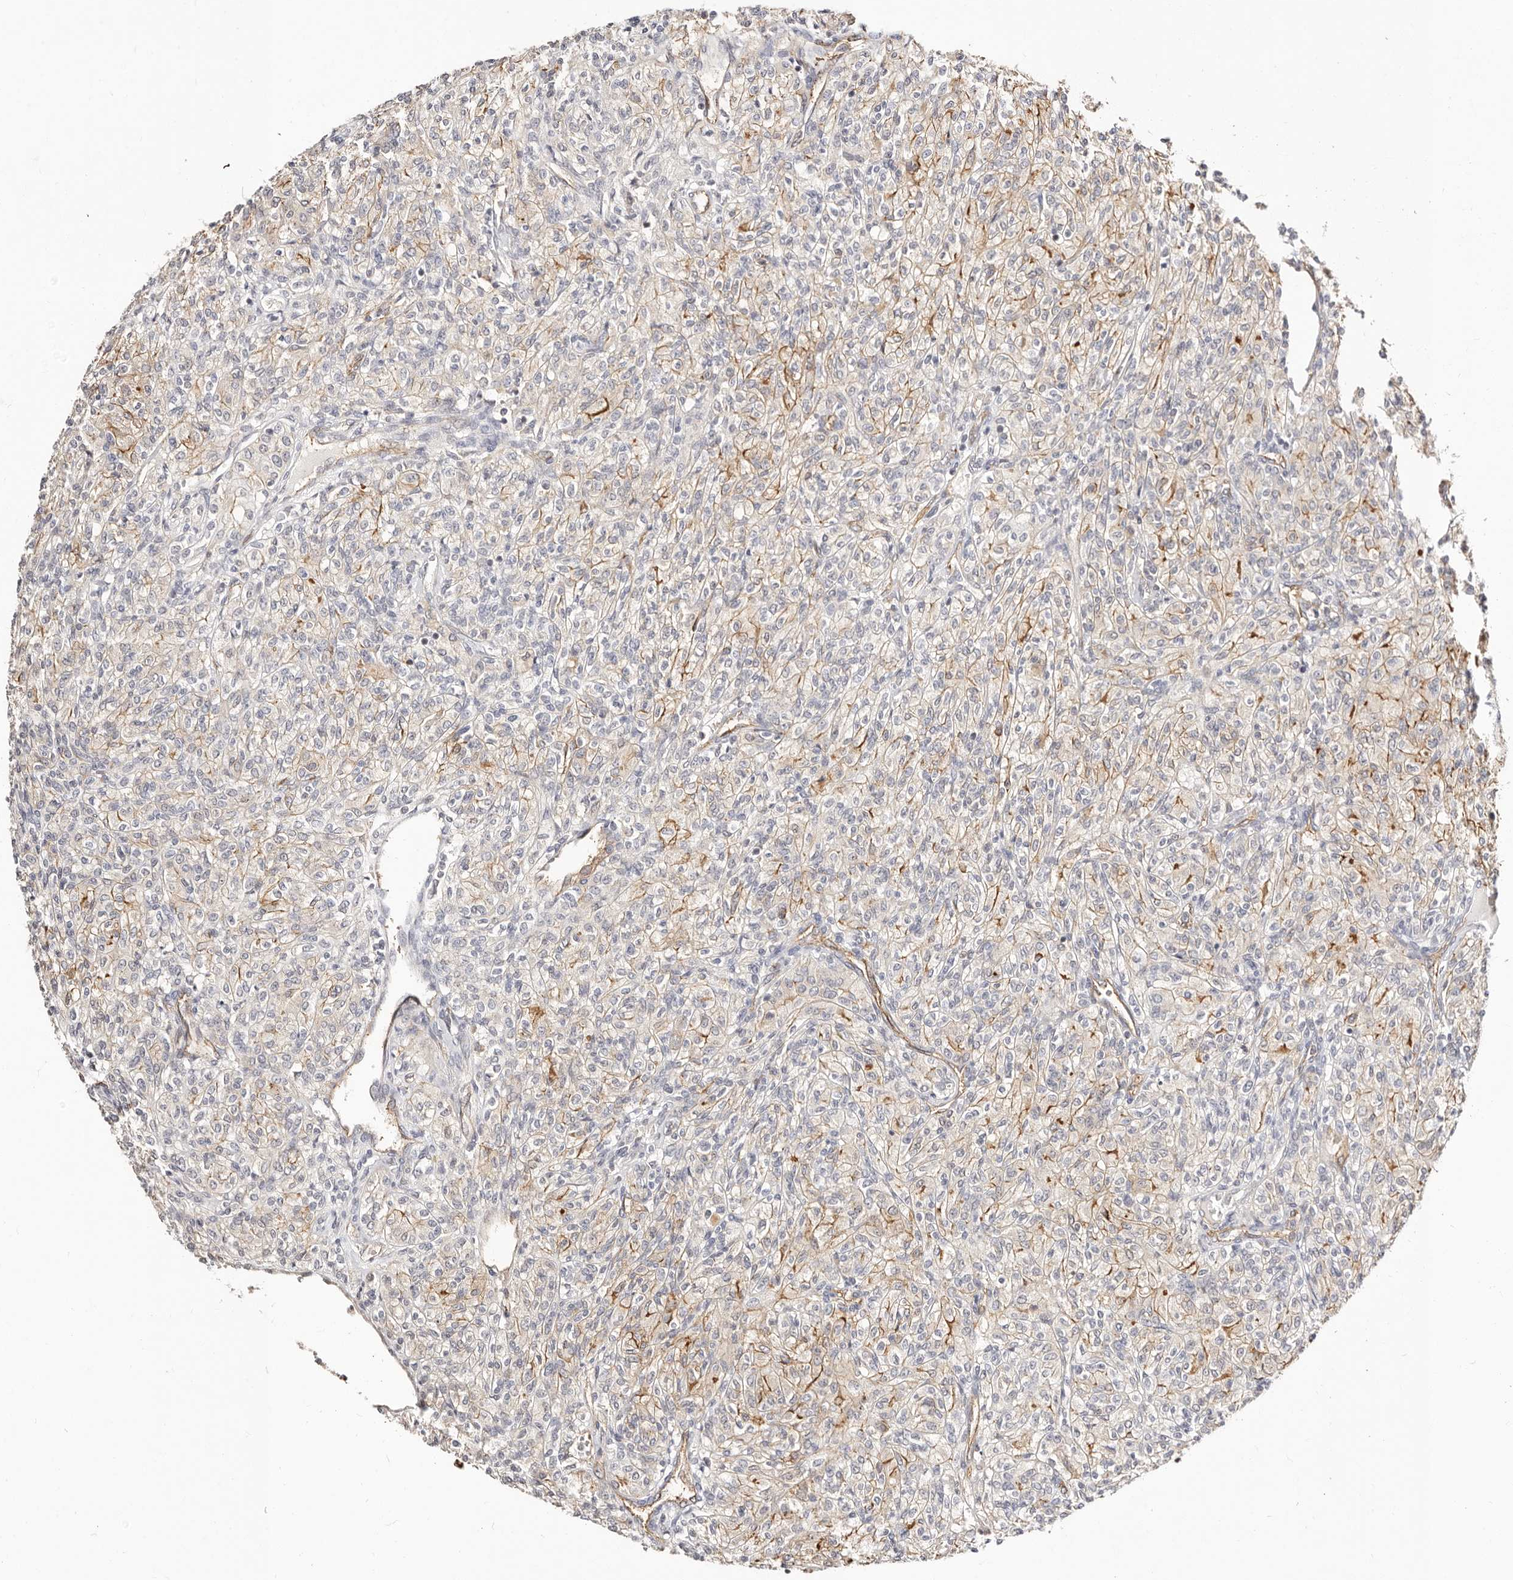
{"staining": {"intensity": "moderate", "quantity": "<25%", "location": "cytoplasmic/membranous"}, "tissue": "renal cancer", "cell_type": "Tumor cells", "image_type": "cancer", "snomed": [{"axis": "morphology", "description": "Adenocarcinoma, NOS"}, {"axis": "topography", "description": "Kidney"}], "caption": "A histopathology image showing moderate cytoplasmic/membranous expression in about <25% of tumor cells in adenocarcinoma (renal), as visualized by brown immunohistochemical staining.", "gene": "STAT5A", "patient": {"sex": "male", "age": 77}}